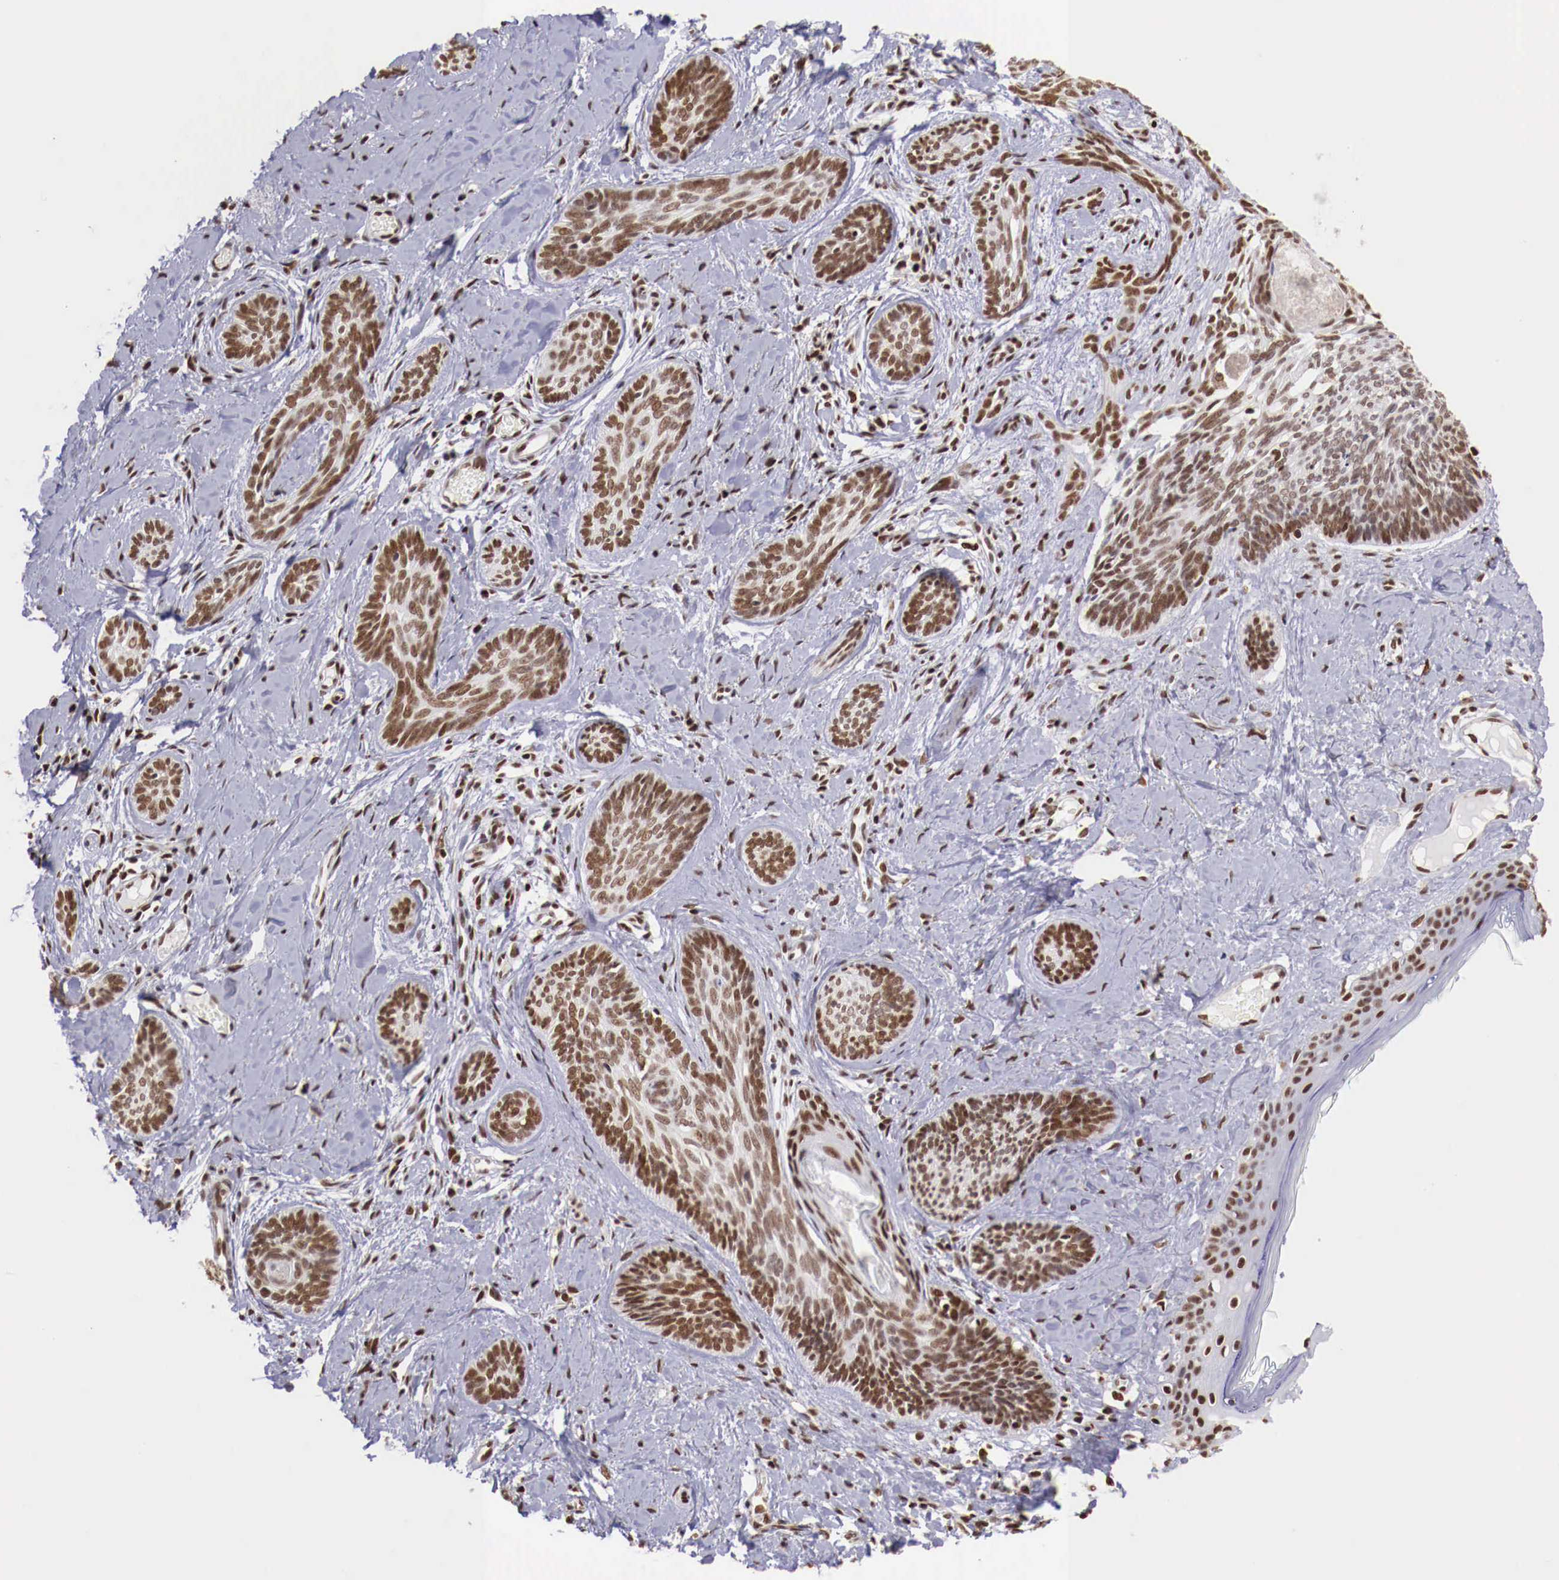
{"staining": {"intensity": "moderate", "quantity": ">75%", "location": "nuclear"}, "tissue": "skin cancer", "cell_type": "Tumor cells", "image_type": "cancer", "snomed": [{"axis": "morphology", "description": "Basal cell carcinoma"}, {"axis": "topography", "description": "Skin"}], "caption": "About >75% of tumor cells in human skin cancer (basal cell carcinoma) display moderate nuclear protein expression as visualized by brown immunohistochemical staining.", "gene": "MAX", "patient": {"sex": "female", "age": 81}}